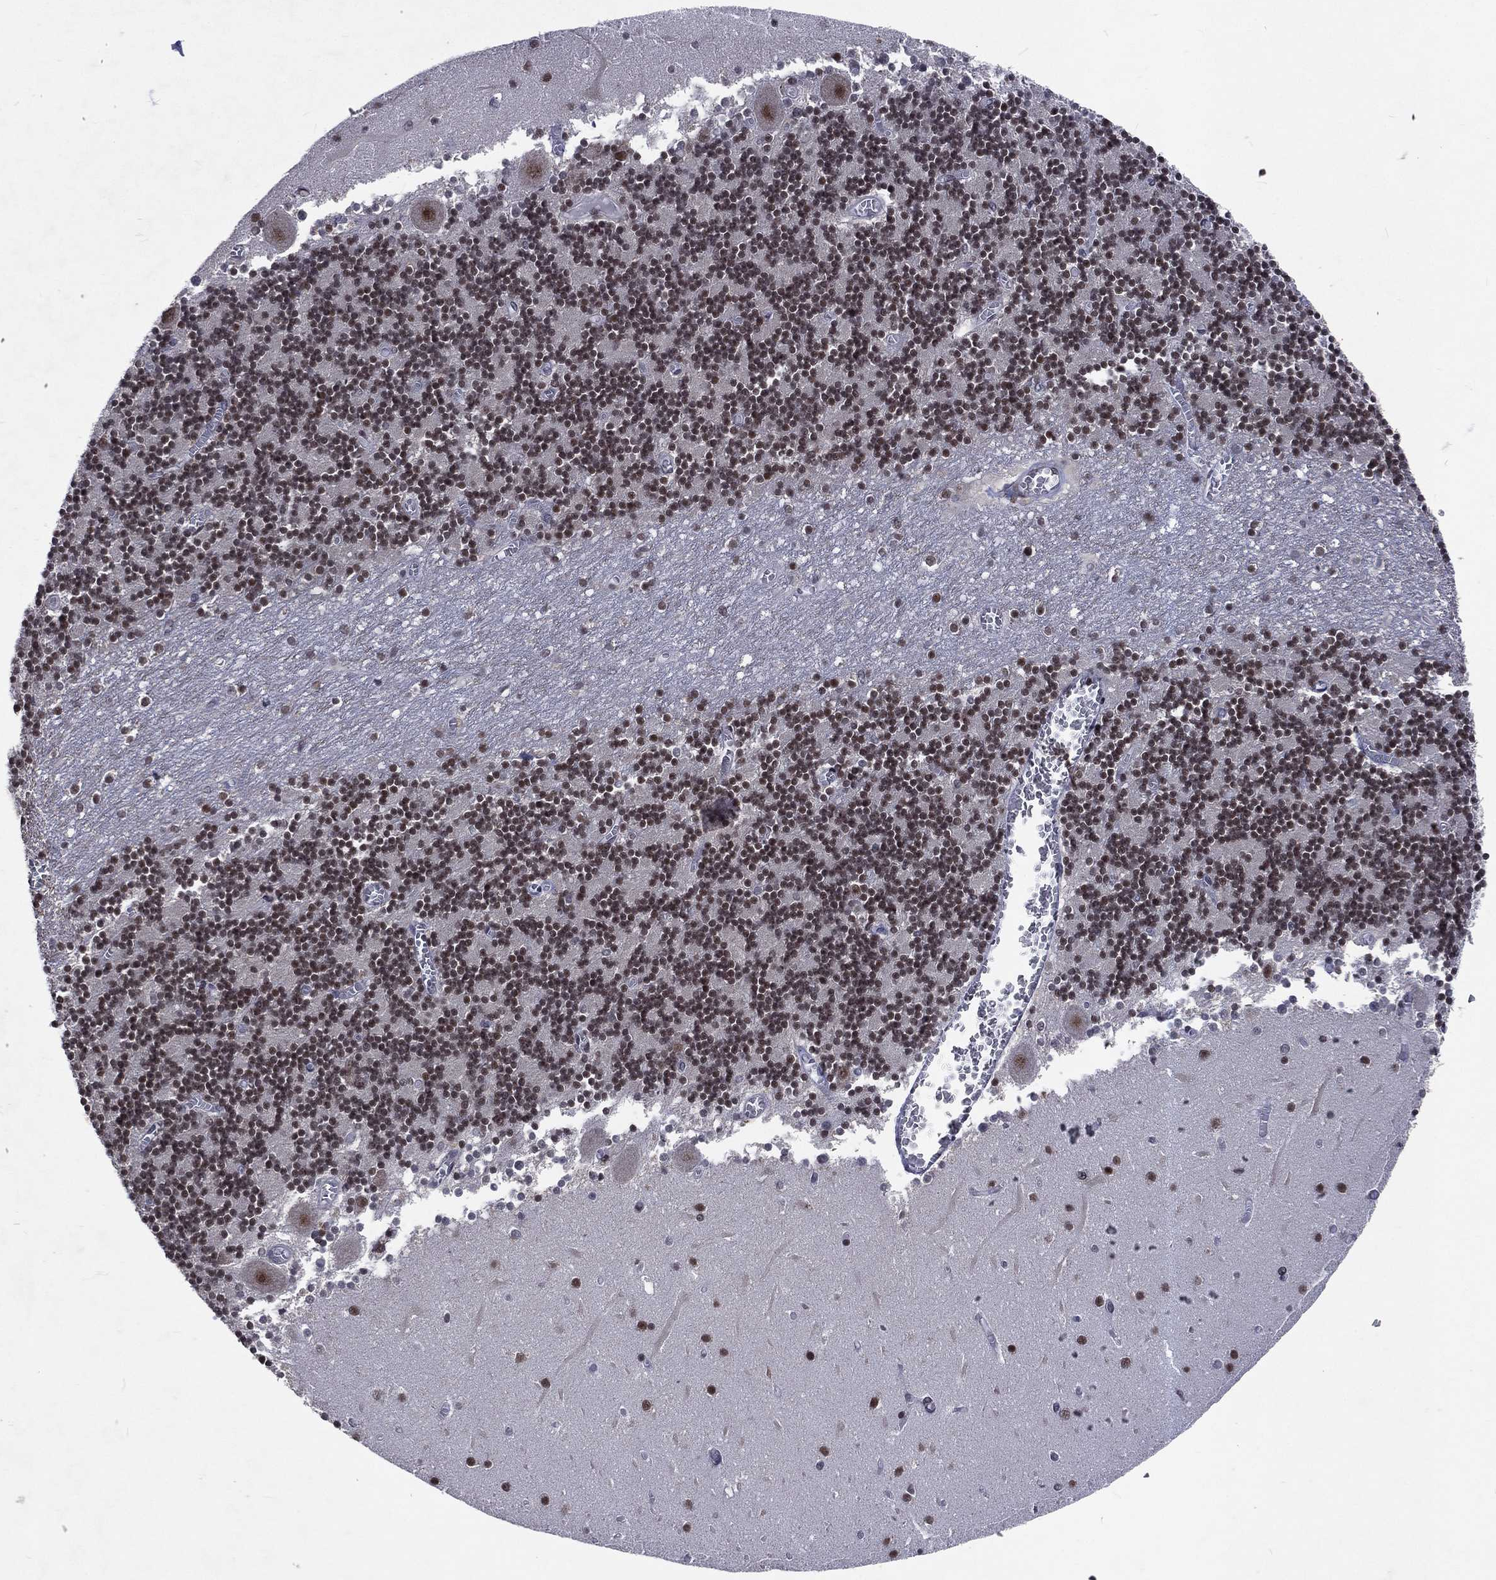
{"staining": {"intensity": "moderate", "quantity": "25%-75%", "location": "nuclear"}, "tissue": "cerebellum", "cell_type": "Cells in granular layer", "image_type": "normal", "snomed": [{"axis": "morphology", "description": "Normal tissue, NOS"}, {"axis": "topography", "description": "Cerebellum"}], "caption": "Protein positivity by immunohistochemistry exhibits moderate nuclear positivity in approximately 25%-75% of cells in granular layer in benign cerebellum. The protein is shown in brown color, while the nuclei are stained blue.", "gene": "DMAP1", "patient": {"sex": "female", "age": 28}}